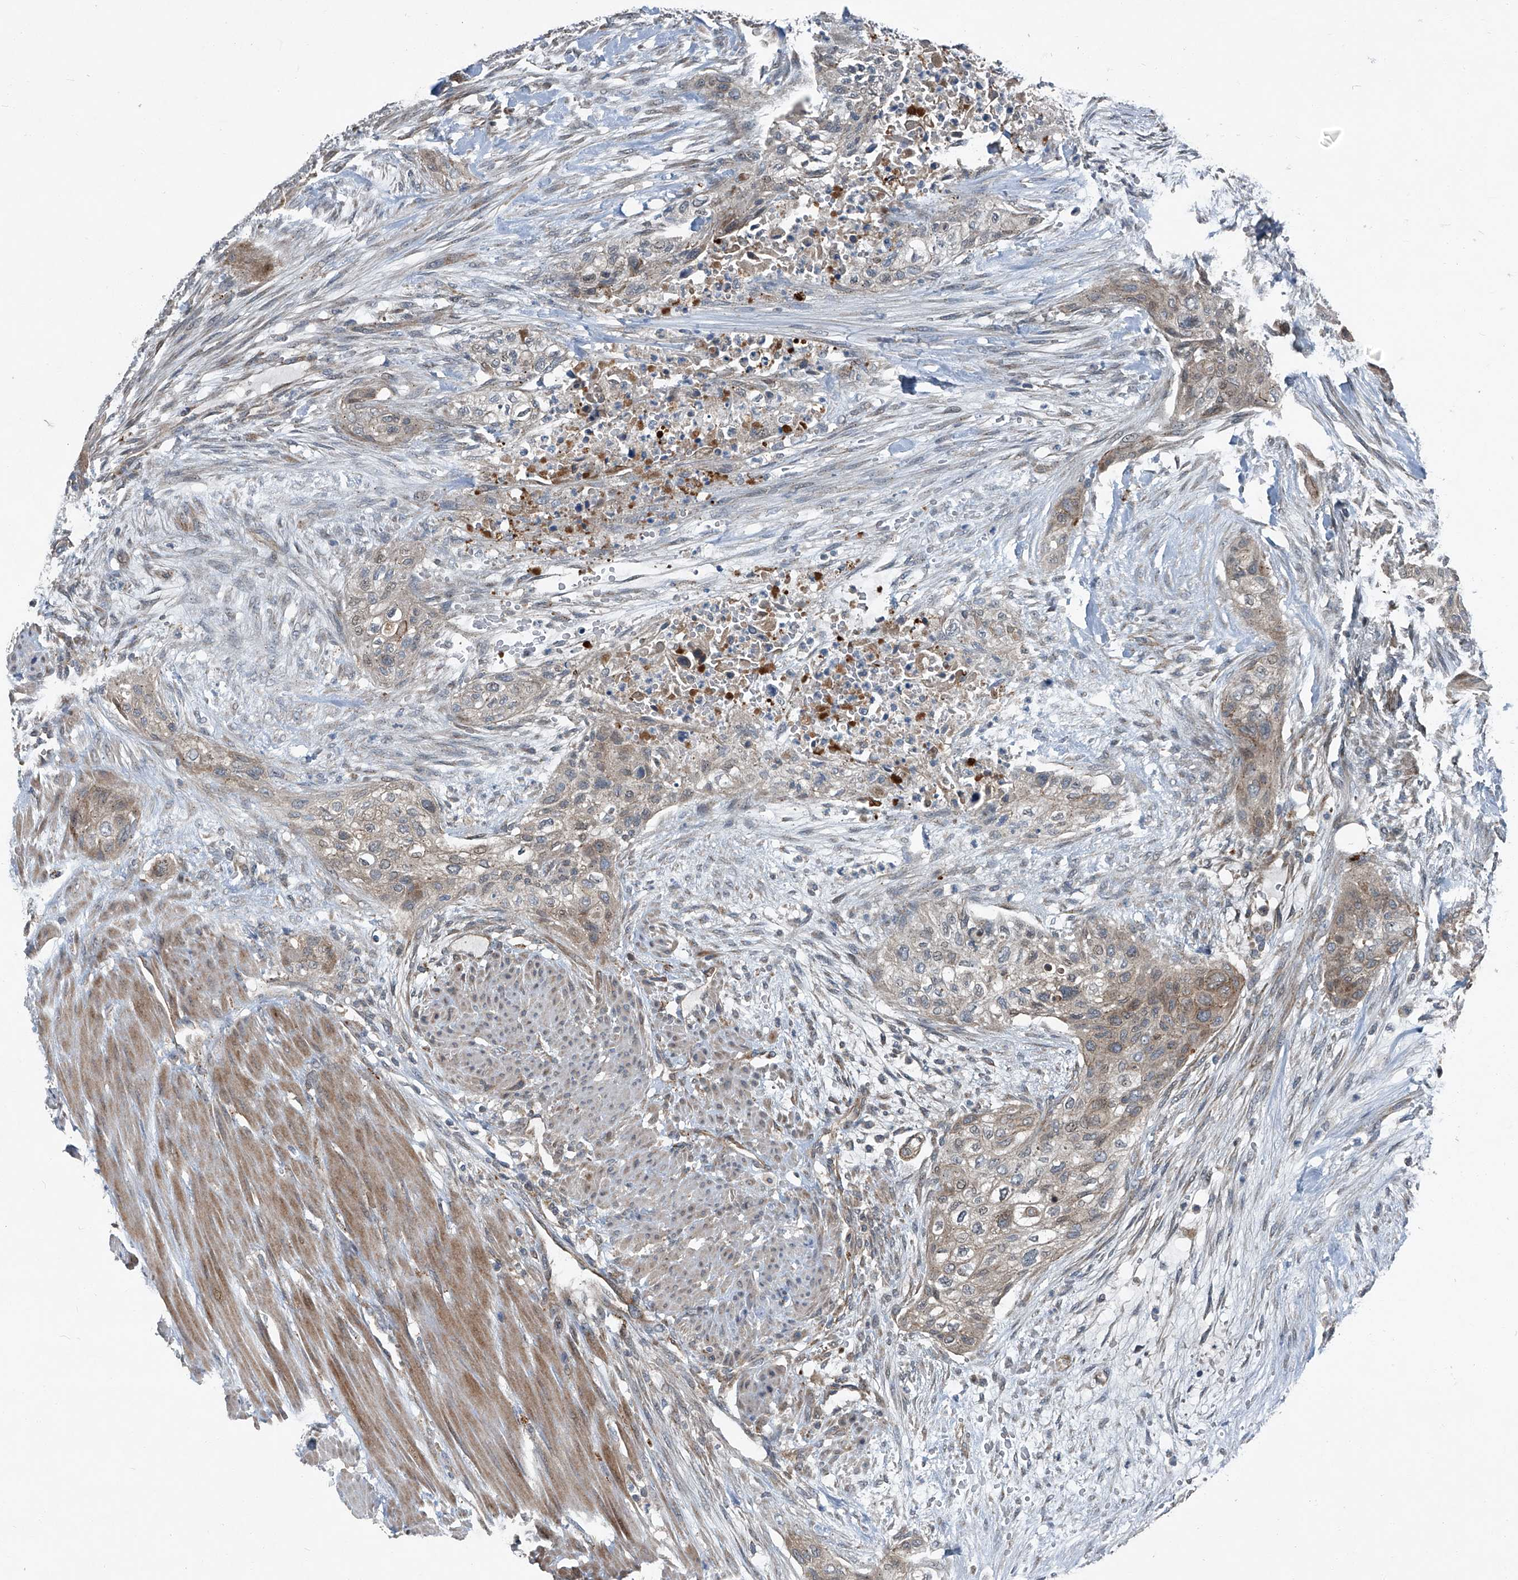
{"staining": {"intensity": "weak", "quantity": ">75%", "location": "cytoplasmic/membranous"}, "tissue": "urothelial cancer", "cell_type": "Tumor cells", "image_type": "cancer", "snomed": [{"axis": "morphology", "description": "Urothelial carcinoma, High grade"}, {"axis": "topography", "description": "Urinary bladder"}], "caption": "A photomicrograph of human high-grade urothelial carcinoma stained for a protein displays weak cytoplasmic/membranous brown staining in tumor cells.", "gene": "SENP2", "patient": {"sex": "male", "age": 35}}